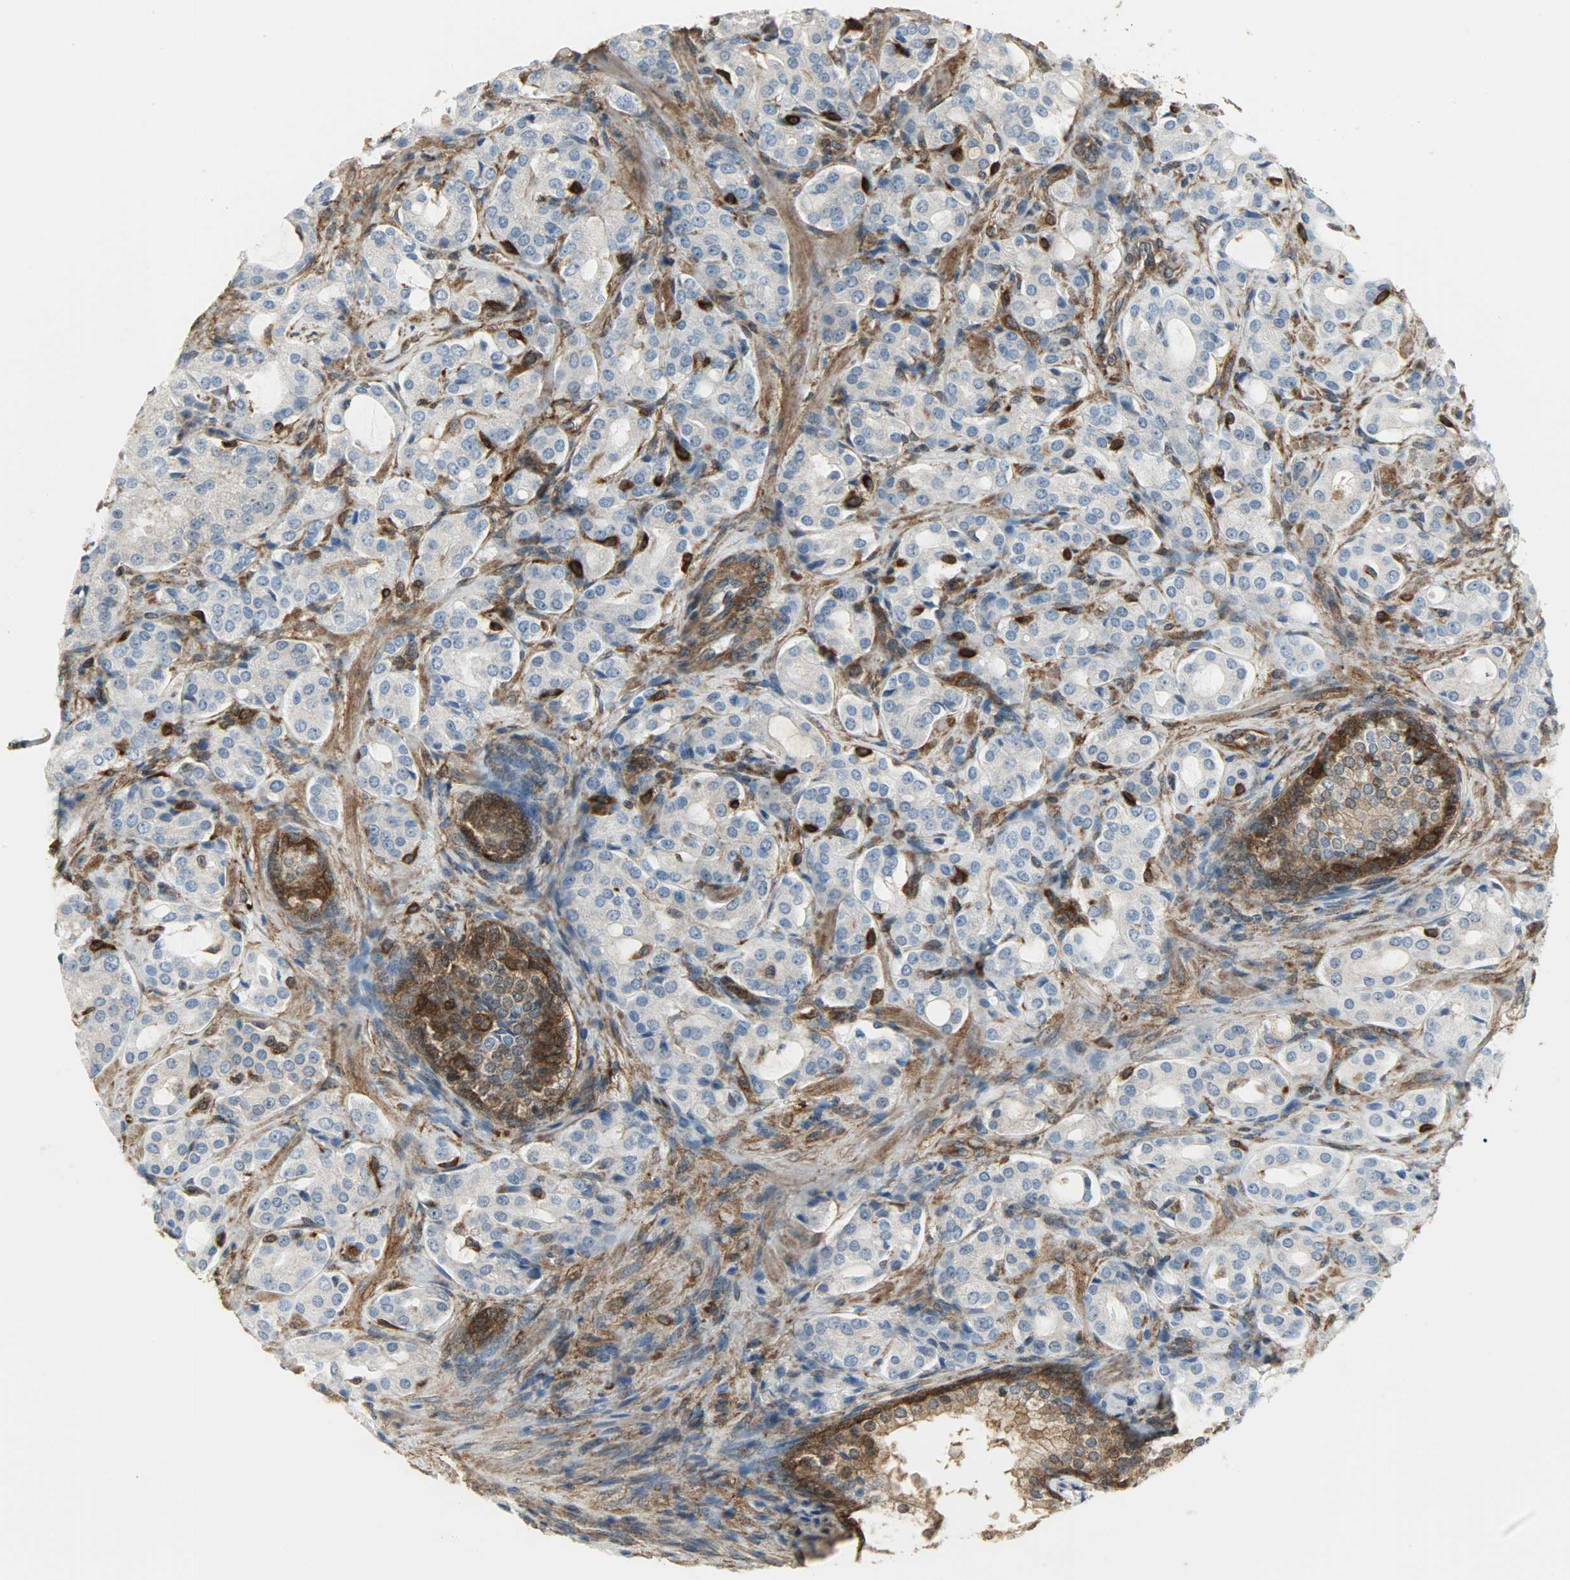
{"staining": {"intensity": "strong", "quantity": "25%-75%", "location": "cytoplasmic/membranous"}, "tissue": "prostate cancer", "cell_type": "Tumor cells", "image_type": "cancer", "snomed": [{"axis": "morphology", "description": "Adenocarcinoma, High grade"}, {"axis": "topography", "description": "Prostate"}], "caption": "Immunohistochemical staining of human prostate cancer (adenocarcinoma (high-grade)) reveals high levels of strong cytoplasmic/membranous expression in approximately 25%-75% of tumor cells.", "gene": "LDHB", "patient": {"sex": "male", "age": 72}}